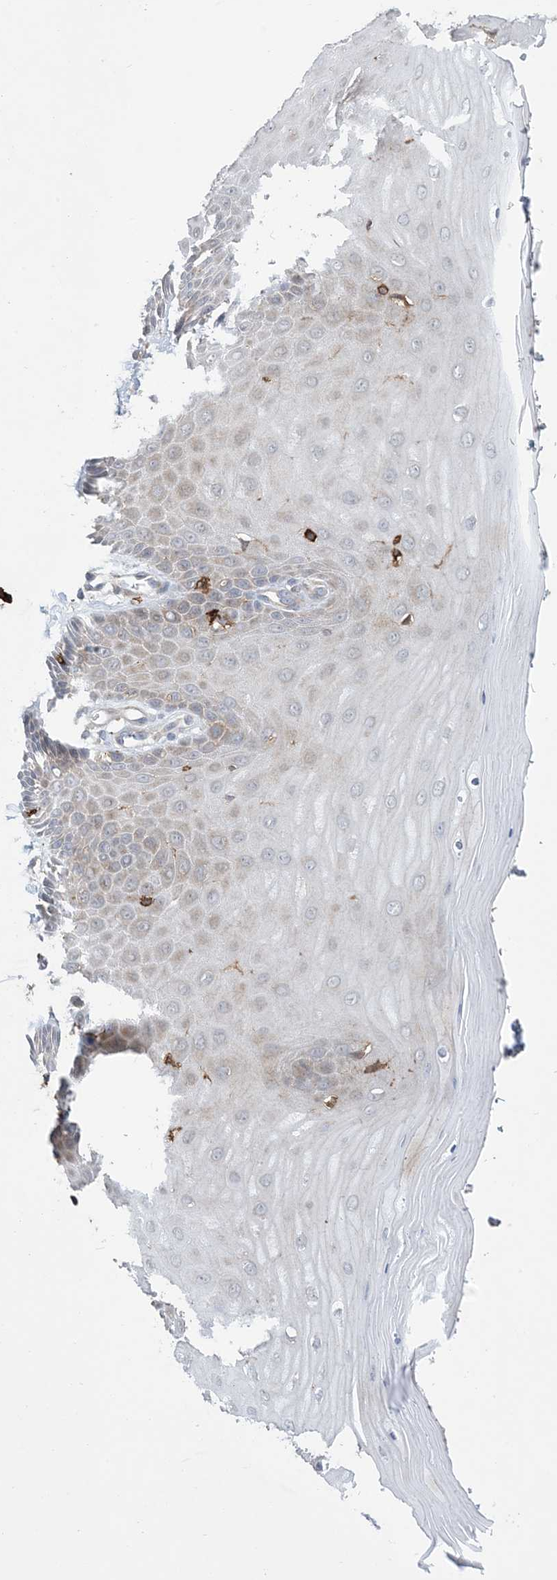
{"staining": {"intensity": "negative", "quantity": "none", "location": "none"}, "tissue": "cervix", "cell_type": "Glandular cells", "image_type": "normal", "snomed": [{"axis": "morphology", "description": "Normal tissue, NOS"}, {"axis": "topography", "description": "Cervix"}], "caption": "Photomicrograph shows no protein expression in glandular cells of unremarkable cervix. (IHC, brightfield microscopy, high magnification).", "gene": "AK9", "patient": {"sex": "female", "age": 55}}